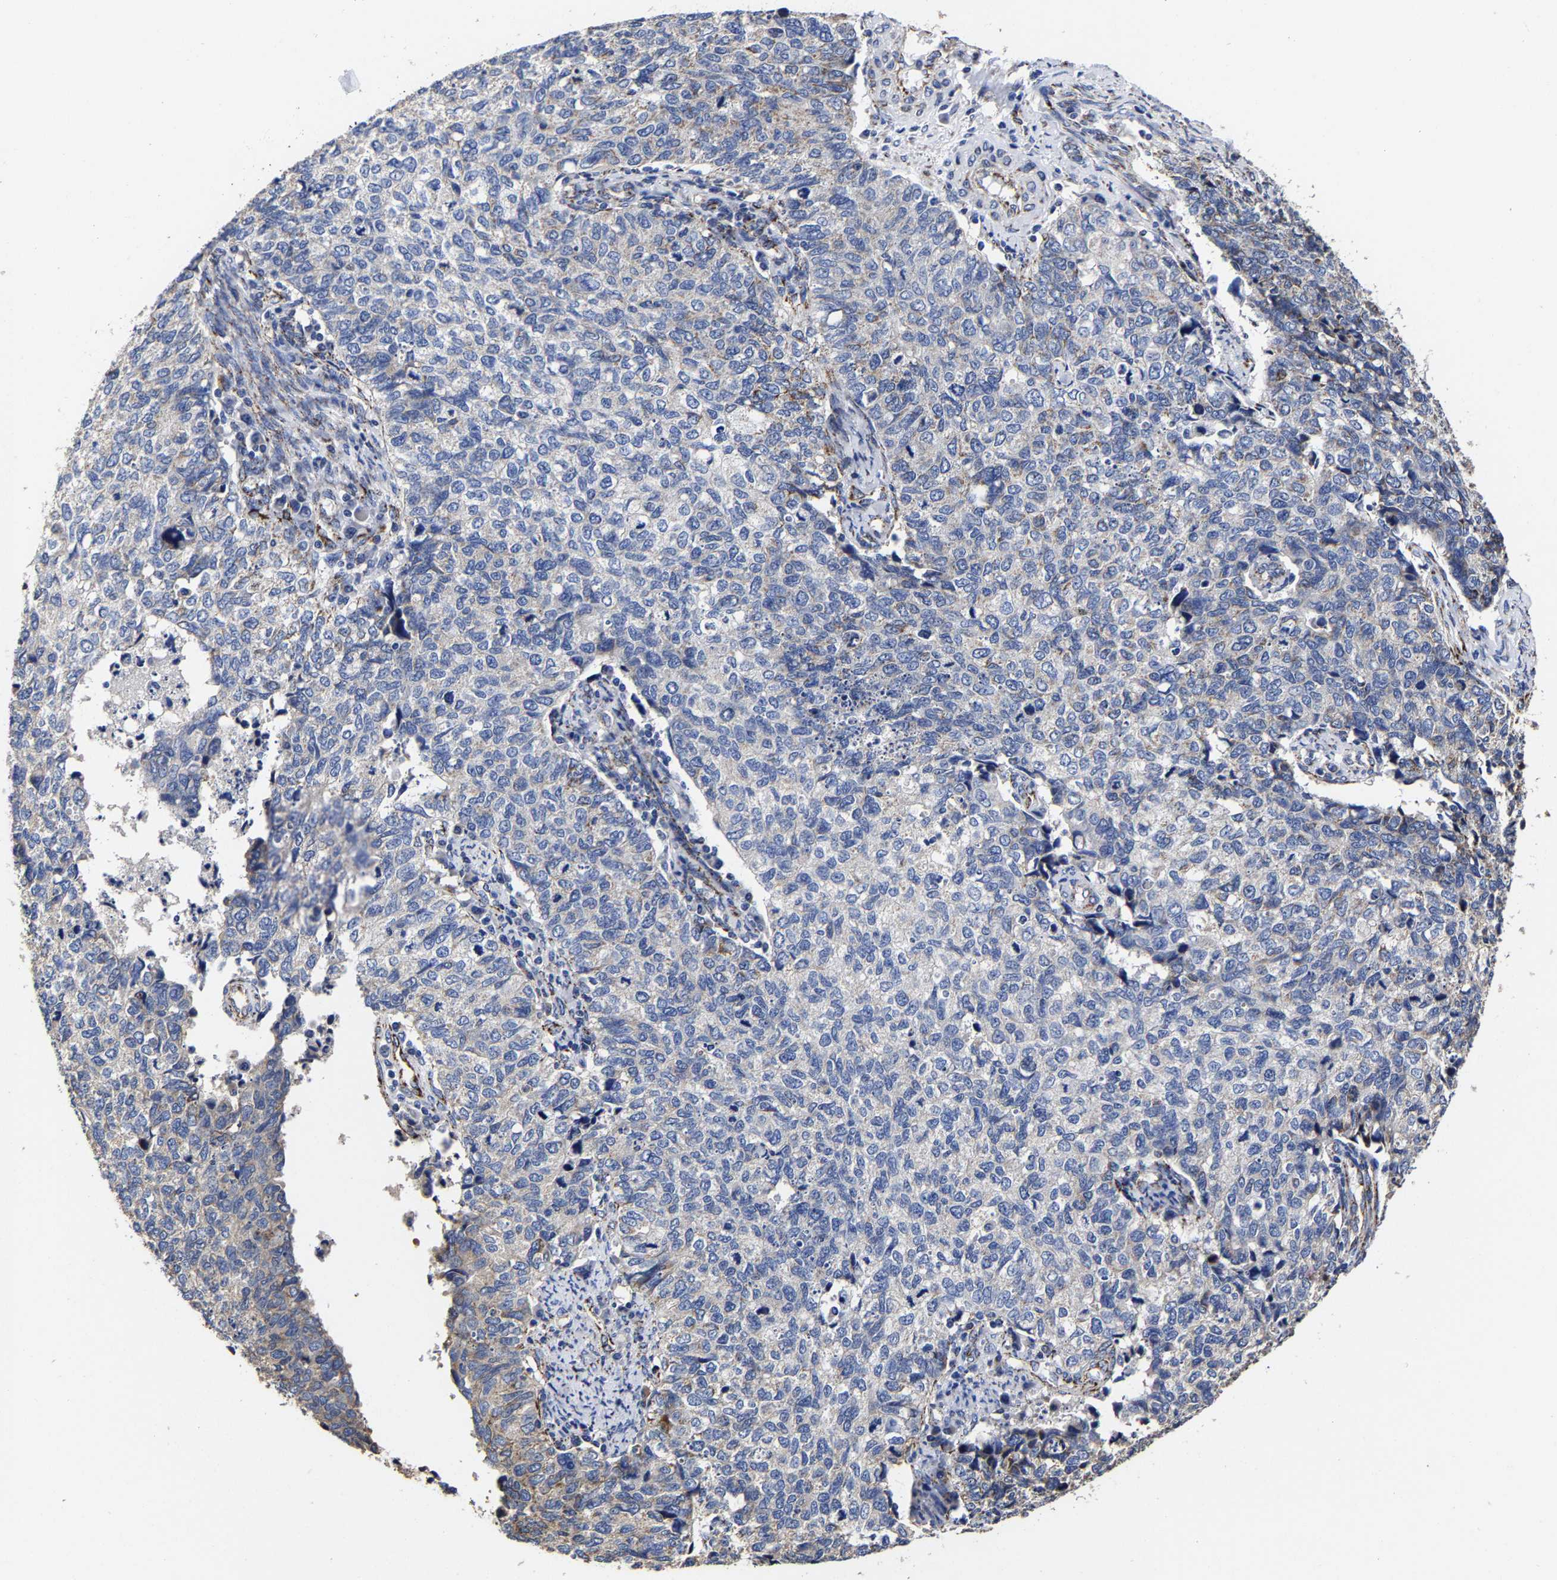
{"staining": {"intensity": "weak", "quantity": "<25%", "location": "cytoplasmic/membranous"}, "tissue": "cervical cancer", "cell_type": "Tumor cells", "image_type": "cancer", "snomed": [{"axis": "morphology", "description": "Squamous cell carcinoma, NOS"}, {"axis": "topography", "description": "Cervix"}], "caption": "High power microscopy image of an immunohistochemistry (IHC) image of squamous cell carcinoma (cervical), revealing no significant positivity in tumor cells.", "gene": "AASS", "patient": {"sex": "female", "age": 63}}